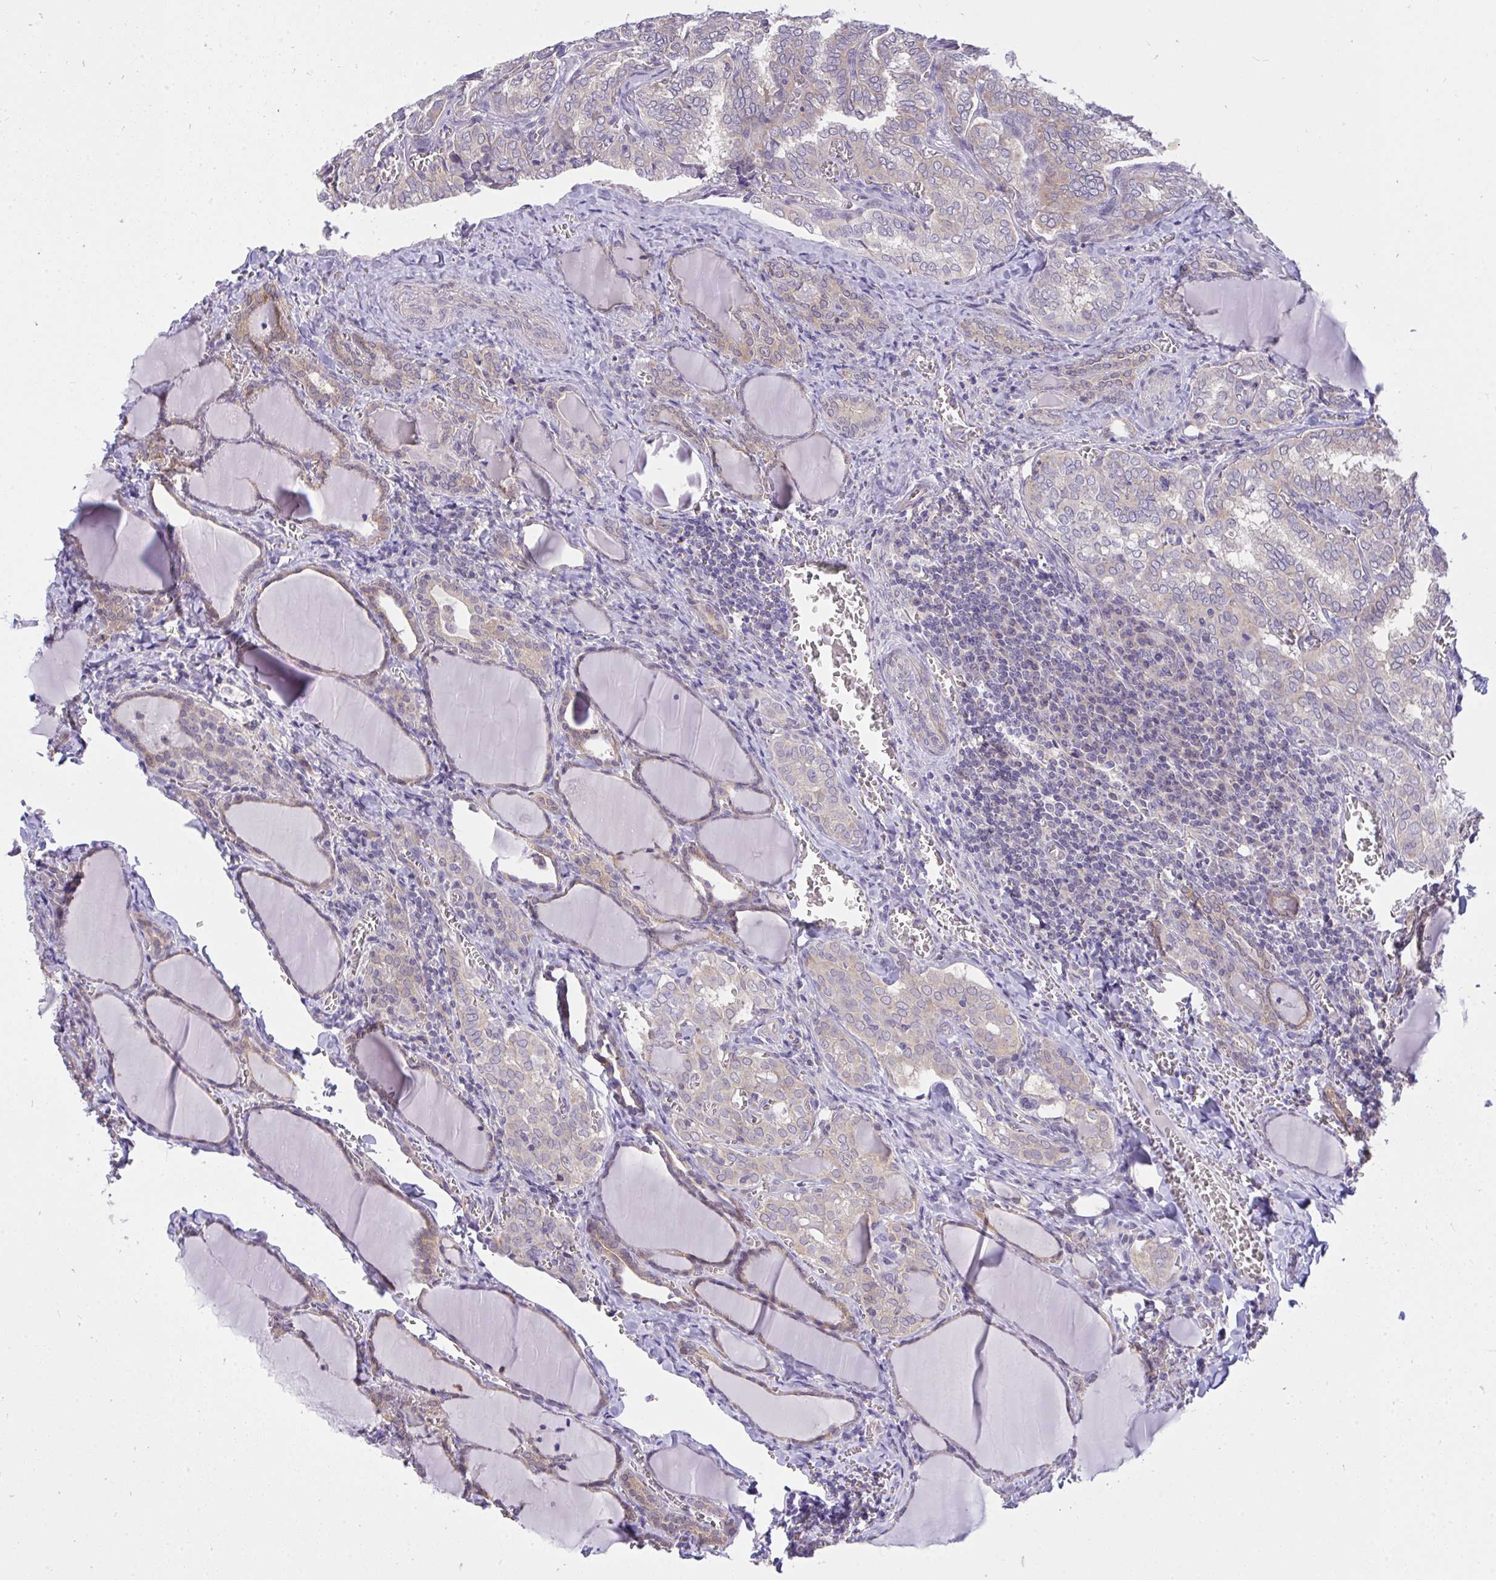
{"staining": {"intensity": "weak", "quantity": "<25%", "location": "cytoplasmic/membranous"}, "tissue": "thyroid cancer", "cell_type": "Tumor cells", "image_type": "cancer", "snomed": [{"axis": "morphology", "description": "Papillary adenocarcinoma, NOS"}, {"axis": "topography", "description": "Thyroid gland"}], "caption": "An immunohistochemistry (IHC) micrograph of thyroid cancer (papillary adenocarcinoma) is shown. There is no staining in tumor cells of thyroid cancer (papillary adenocarcinoma).", "gene": "C19orf54", "patient": {"sex": "female", "age": 30}}